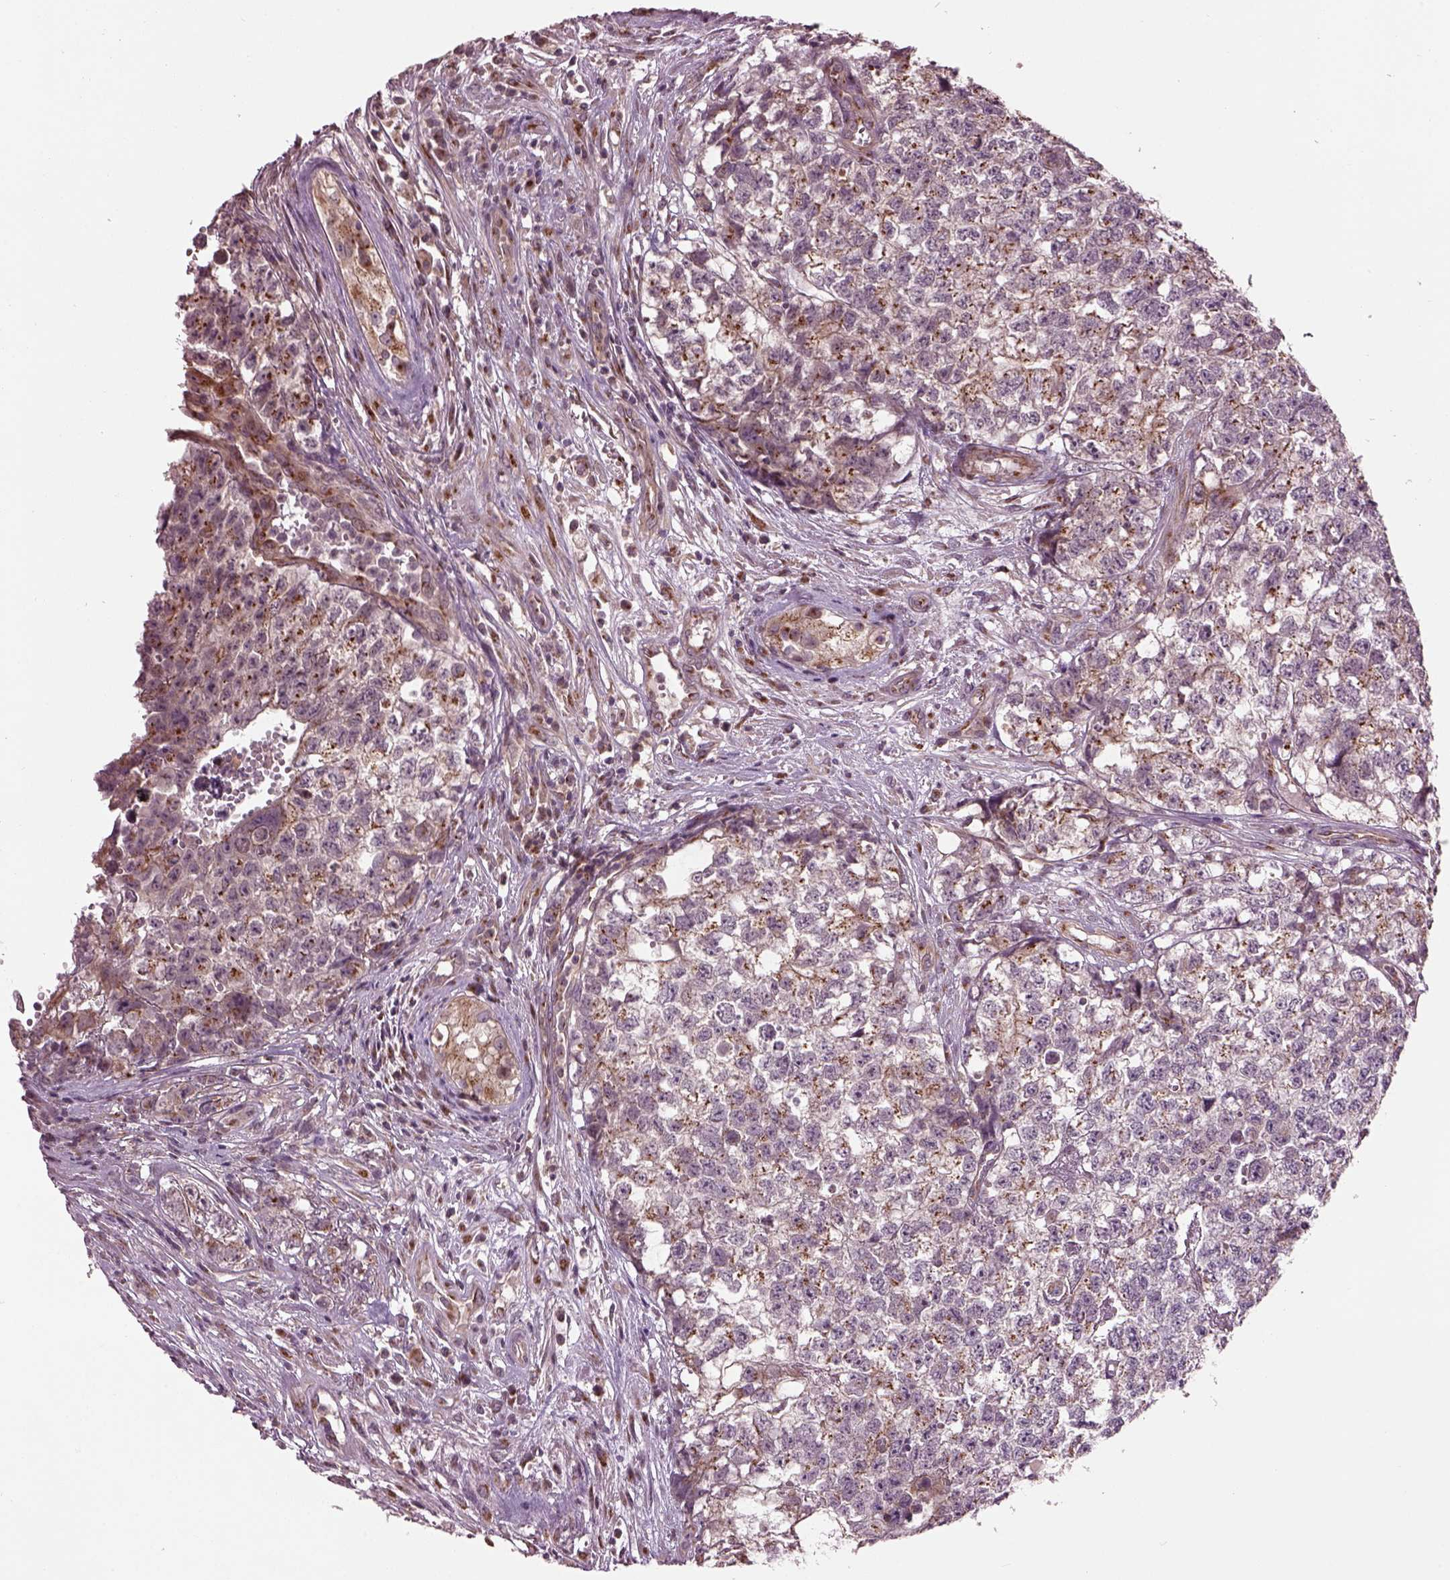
{"staining": {"intensity": "moderate", "quantity": "25%-75%", "location": "cytoplasmic/membranous"}, "tissue": "testis cancer", "cell_type": "Tumor cells", "image_type": "cancer", "snomed": [{"axis": "morphology", "description": "Seminoma, NOS"}, {"axis": "morphology", "description": "Carcinoma, Embryonal, NOS"}, {"axis": "topography", "description": "Testis"}], "caption": "This photomicrograph displays testis embryonal carcinoma stained with immunohistochemistry to label a protein in brown. The cytoplasmic/membranous of tumor cells show moderate positivity for the protein. Nuclei are counter-stained blue.", "gene": "RUFY3", "patient": {"sex": "male", "age": 22}}